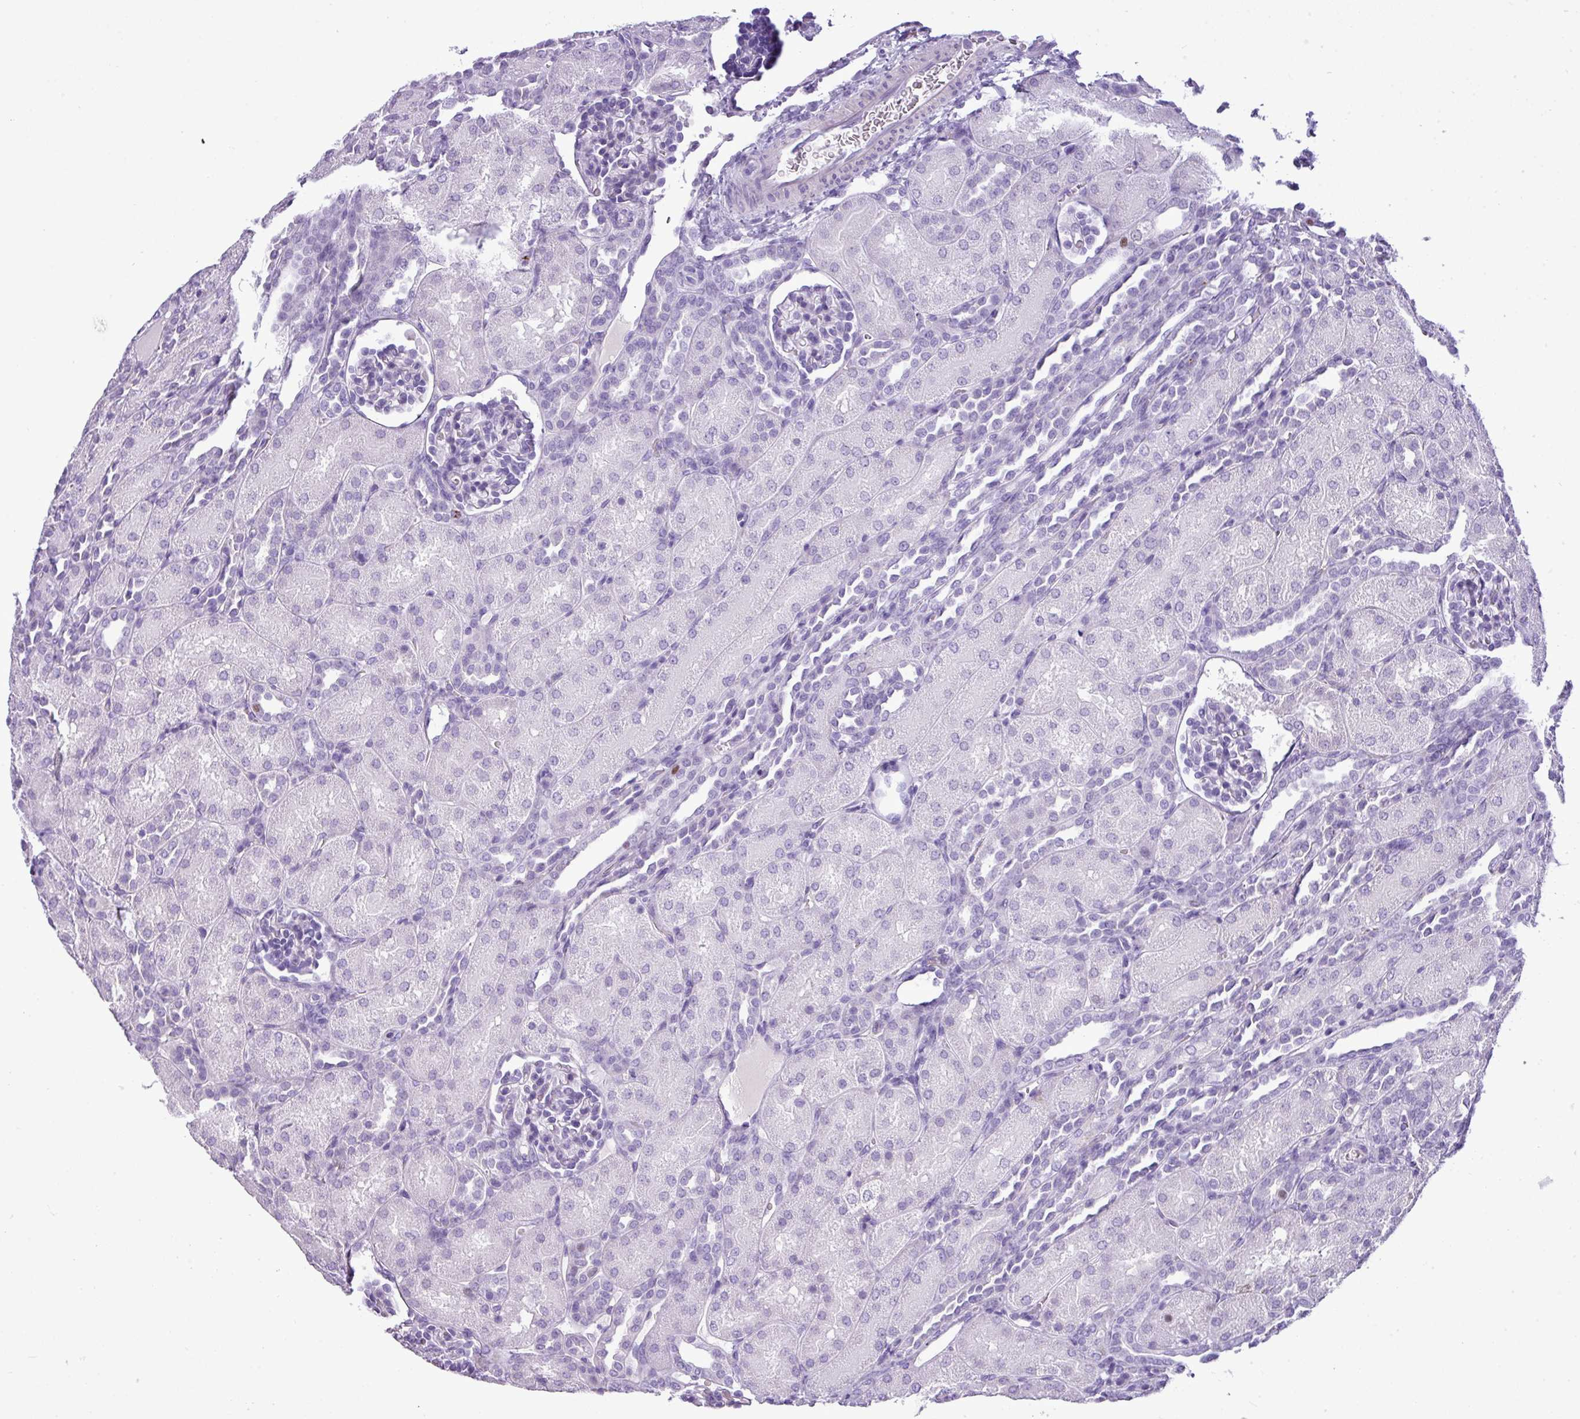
{"staining": {"intensity": "negative", "quantity": "none", "location": "none"}, "tissue": "kidney", "cell_type": "Cells in glomeruli", "image_type": "normal", "snomed": [{"axis": "morphology", "description": "Normal tissue, NOS"}, {"axis": "topography", "description": "Kidney"}], "caption": "IHC of benign kidney shows no positivity in cells in glomeruli. The staining is performed using DAB (3,3'-diaminobenzidine) brown chromogen with nuclei counter-stained in using hematoxylin.", "gene": "RBMXL2", "patient": {"sex": "male", "age": 1}}